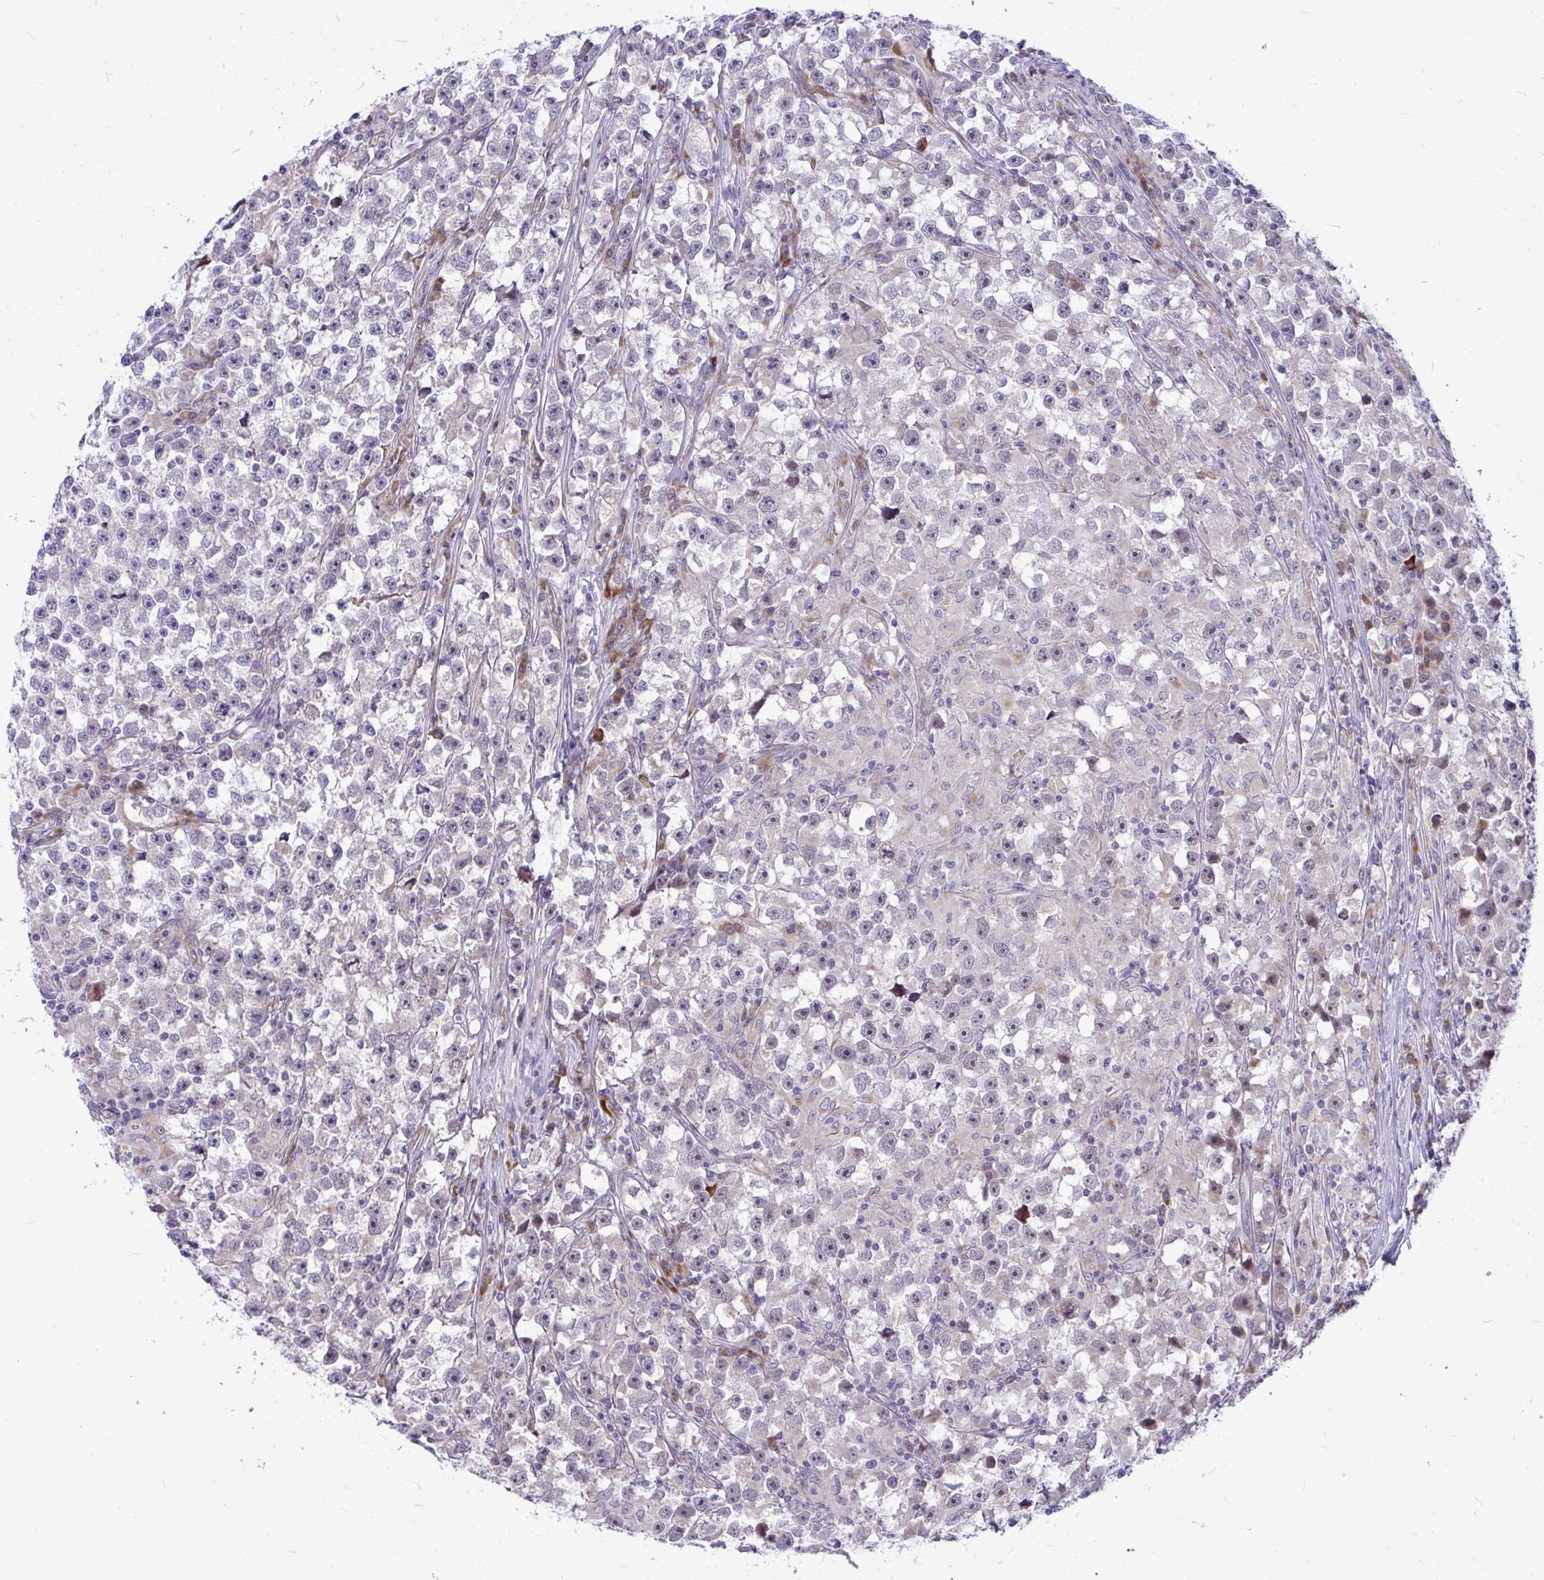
{"staining": {"intensity": "negative", "quantity": "none", "location": "none"}, "tissue": "testis cancer", "cell_type": "Tumor cells", "image_type": "cancer", "snomed": [{"axis": "morphology", "description": "Seminoma, NOS"}, {"axis": "topography", "description": "Testis"}], "caption": "Testis cancer was stained to show a protein in brown. There is no significant expression in tumor cells.", "gene": "ZSCAN25", "patient": {"sex": "male", "age": 33}}